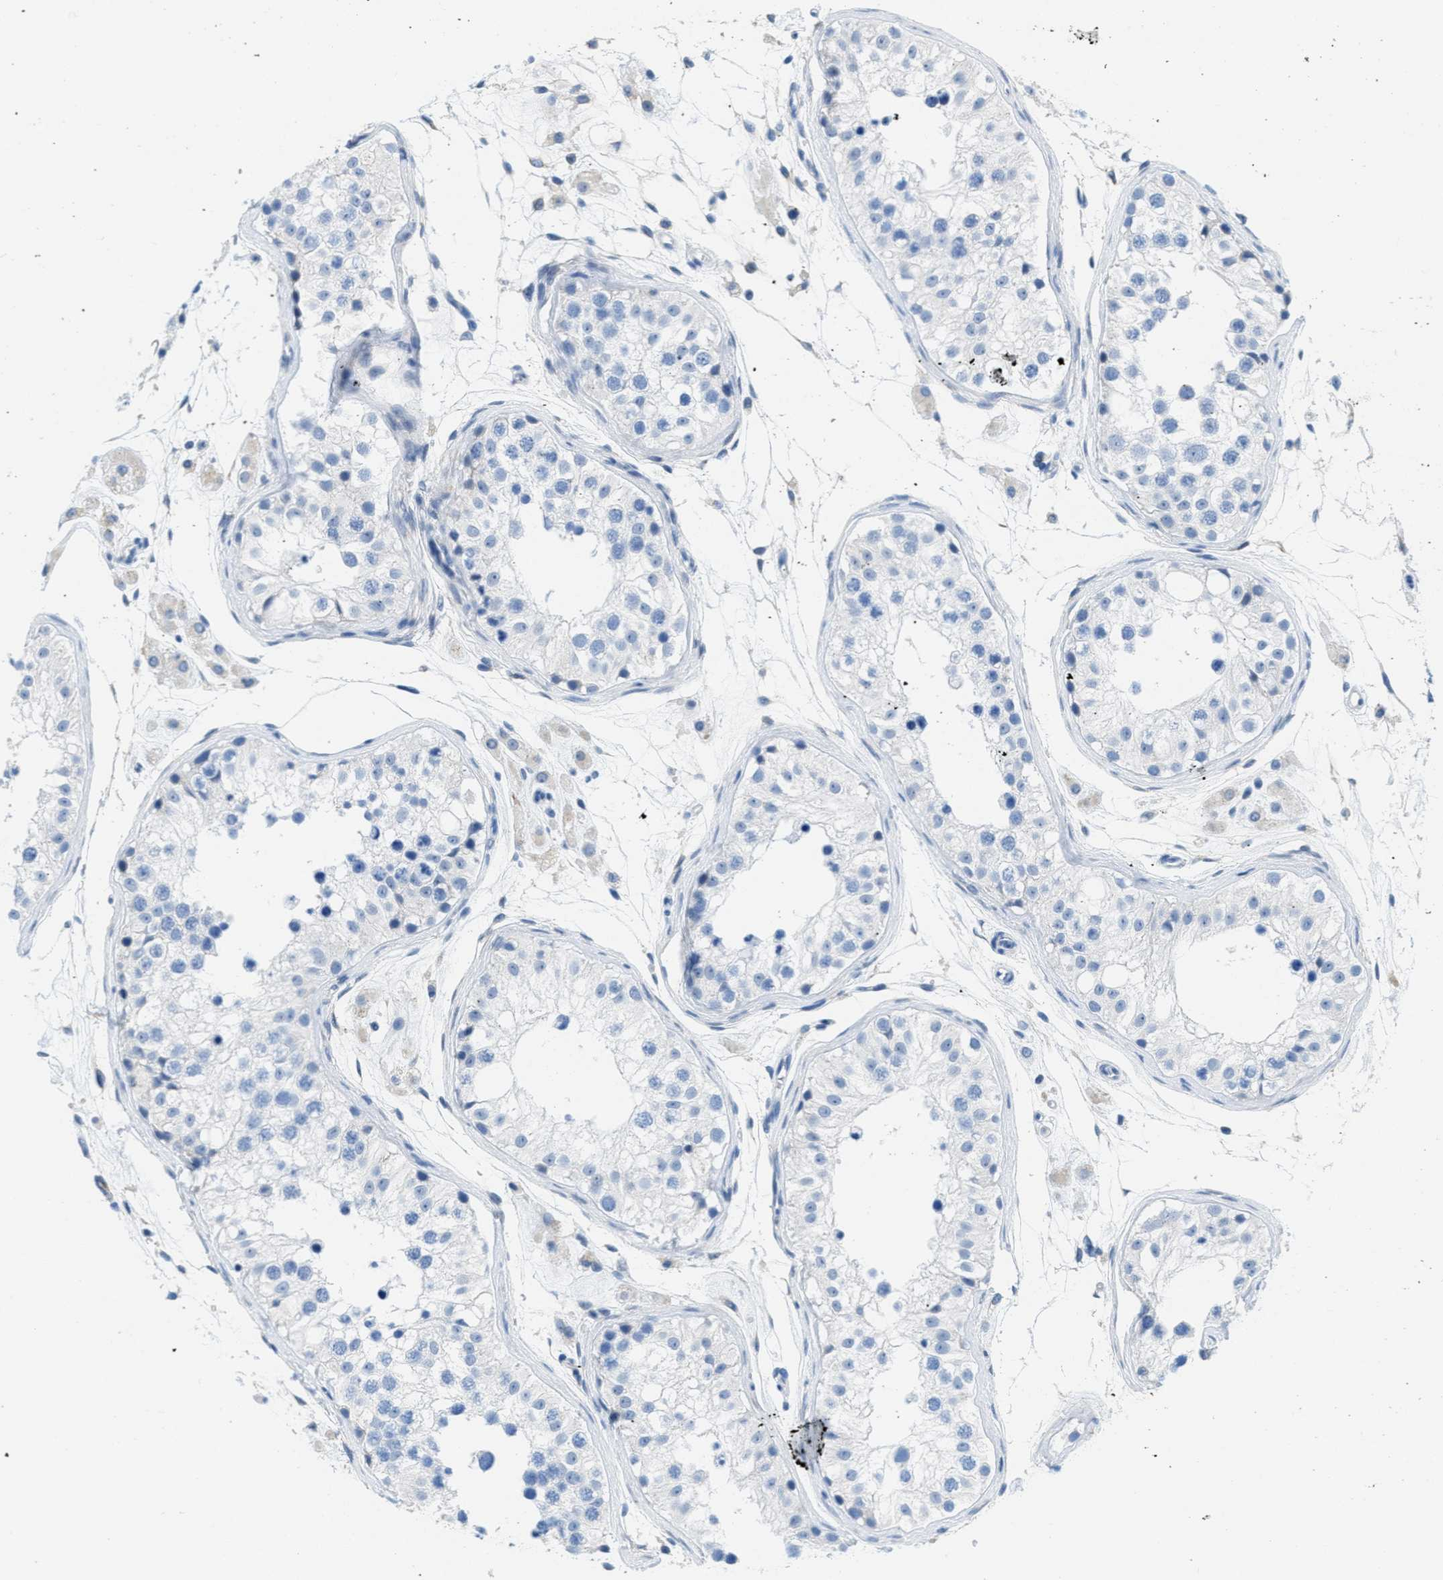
{"staining": {"intensity": "negative", "quantity": "none", "location": "none"}, "tissue": "testis", "cell_type": "Cells in seminiferous ducts", "image_type": "normal", "snomed": [{"axis": "morphology", "description": "Normal tissue, NOS"}, {"axis": "morphology", "description": "Adenocarcinoma, metastatic, NOS"}, {"axis": "topography", "description": "Testis"}], "caption": "Immunohistochemistry (IHC) photomicrograph of benign testis: testis stained with DAB (3,3'-diaminobenzidine) shows no significant protein positivity in cells in seminiferous ducts.", "gene": "PTDSS1", "patient": {"sex": "male", "age": 26}}